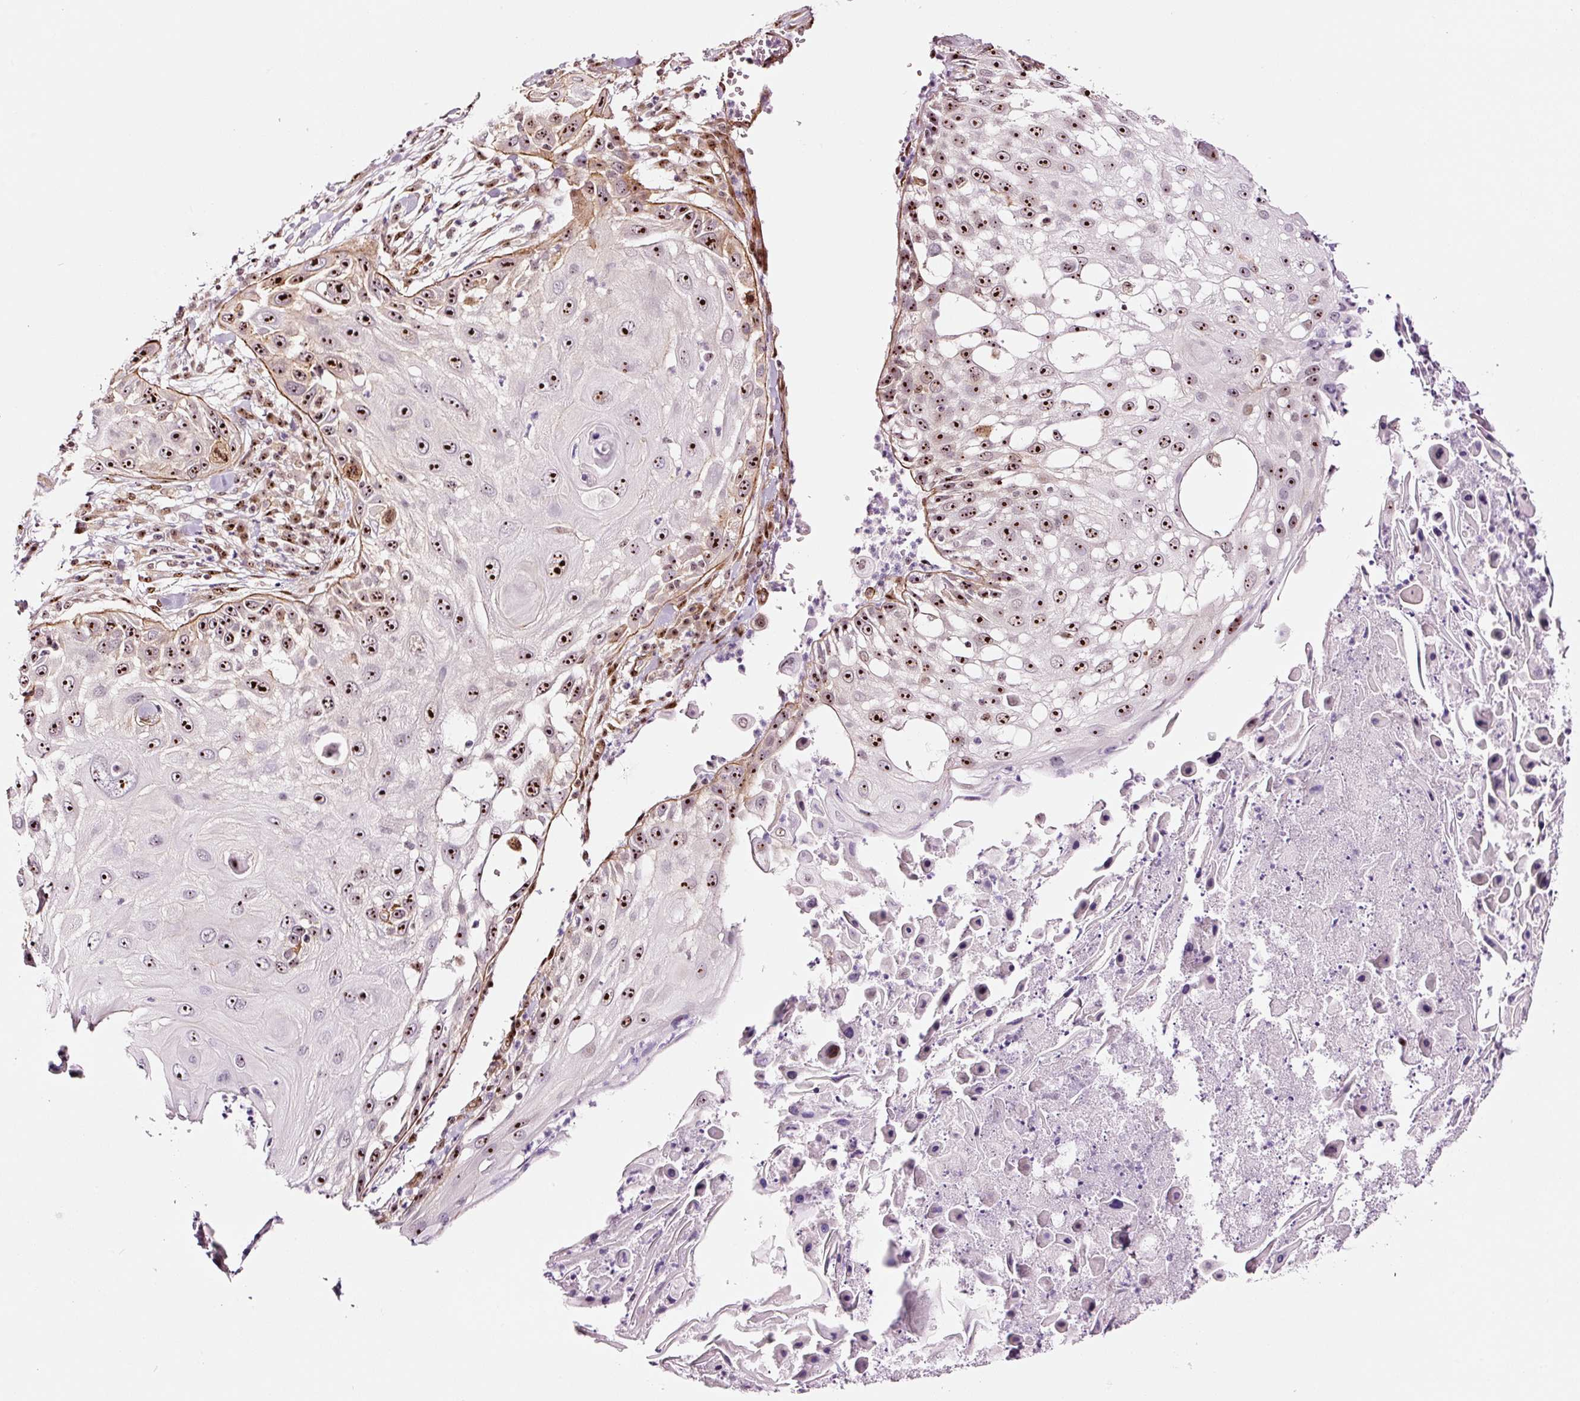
{"staining": {"intensity": "strong", "quantity": ">75%", "location": "nuclear"}, "tissue": "skin cancer", "cell_type": "Tumor cells", "image_type": "cancer", "snomed": [{"axis": "morphology", "description": "Squamous cell carcinoma, NOS"}, {"axis": "topography", "description": "Skin"}], "caption": "Brown immunohistochemical staining in human skin squamous cell carcinoma displays strong nuclear positivity in approximately >75% of tumor cells.", "gene": "GNL3", "patient": {"sex": "female", "age": 44}}